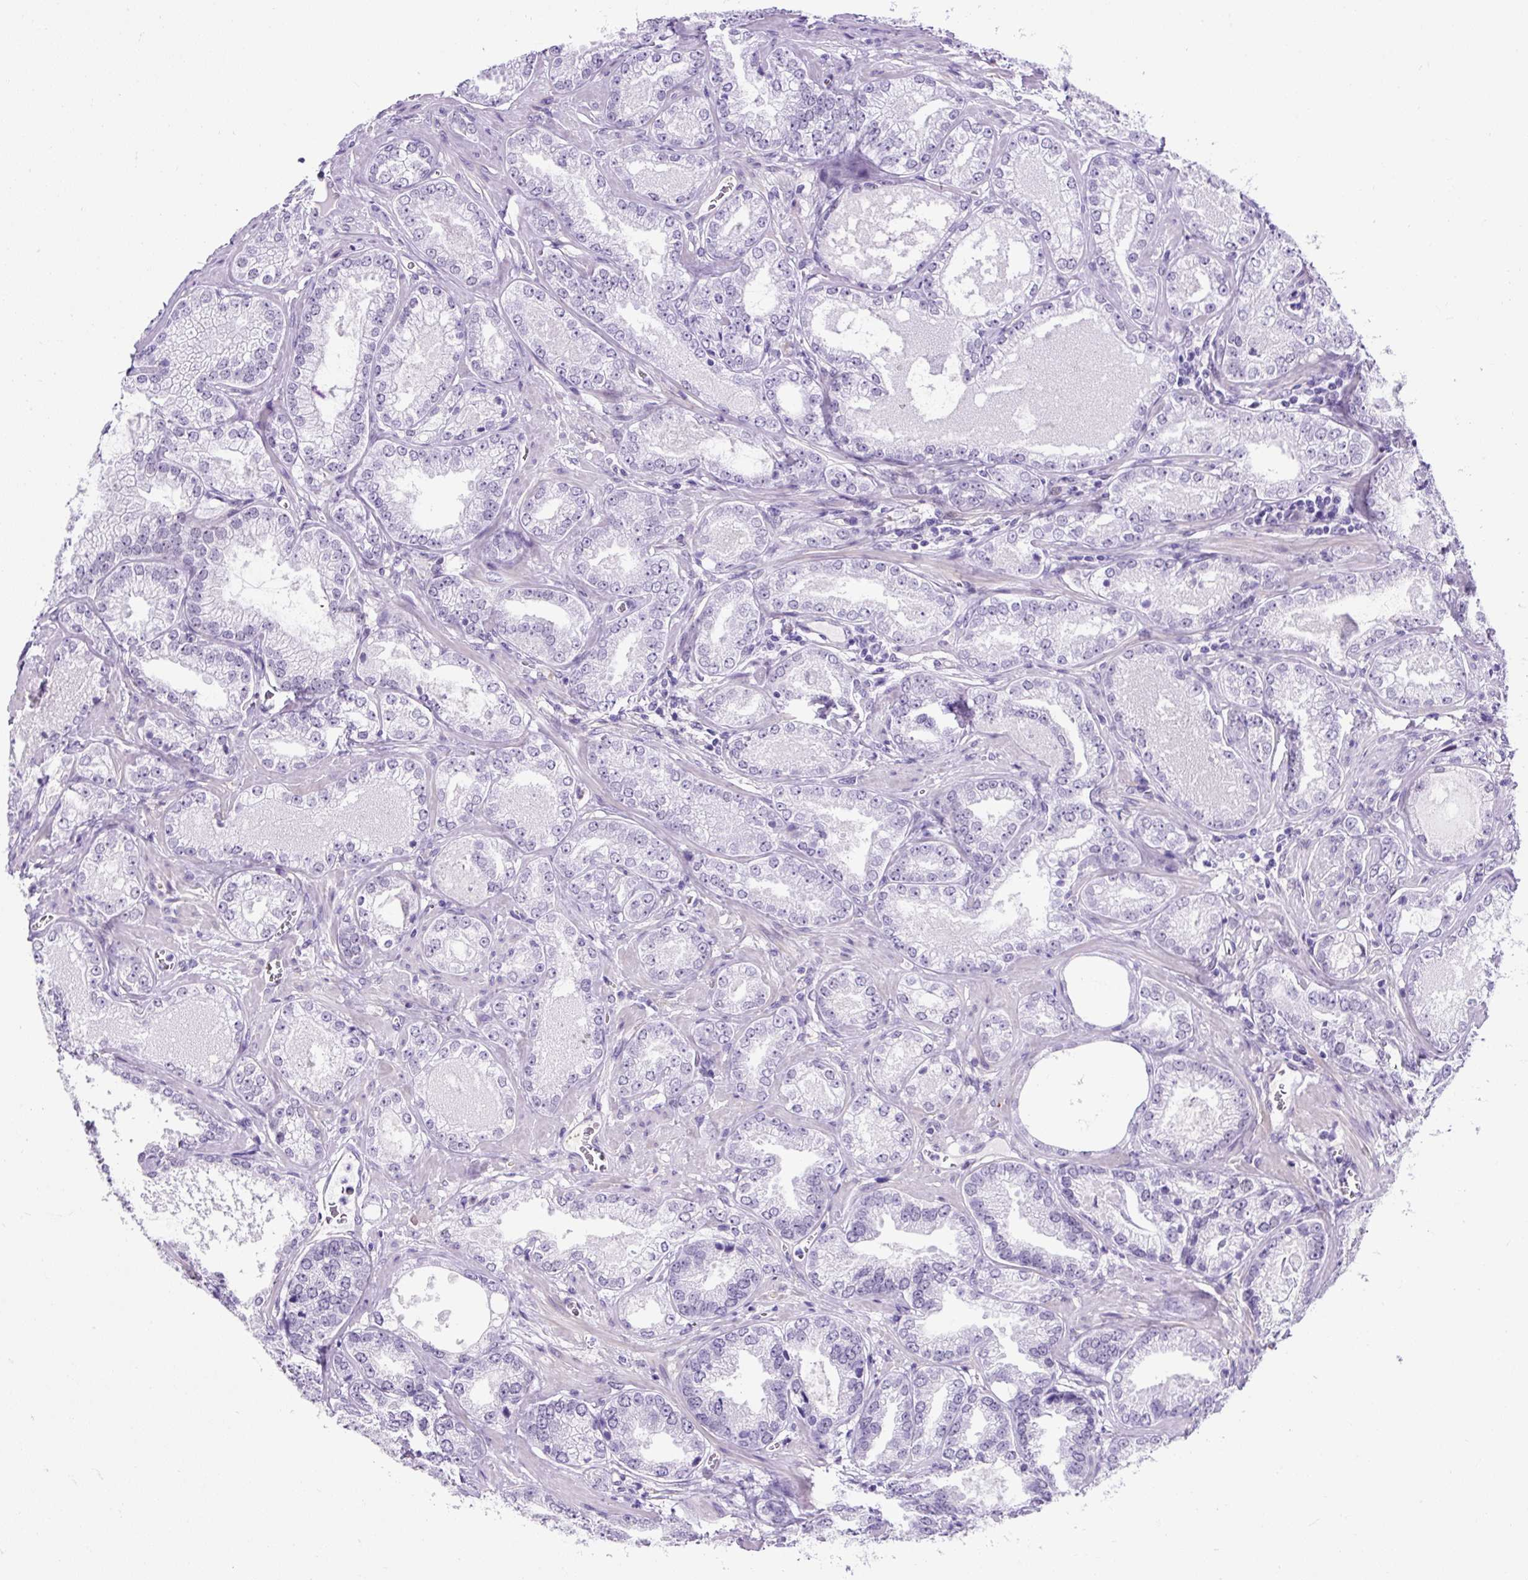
{"staining": {"intensity": "negative", "quantity": "none", "location": "none"}, "tissue": "prostate cancer", "cell_type": "Tumor cells", "image_type": "cancer", "snomed": [{"axis": "morphology", "description": "Adenocarcinoma, Medium grade"}, {"axis": "topography", "description": "Prostate"}], "caption": "Human prostate cancer stained for a protein using immunohistochemistry reveals no expression in tumor cells.", "gene": "KRT12", "patient": {"sex": "male", "age": 57}}